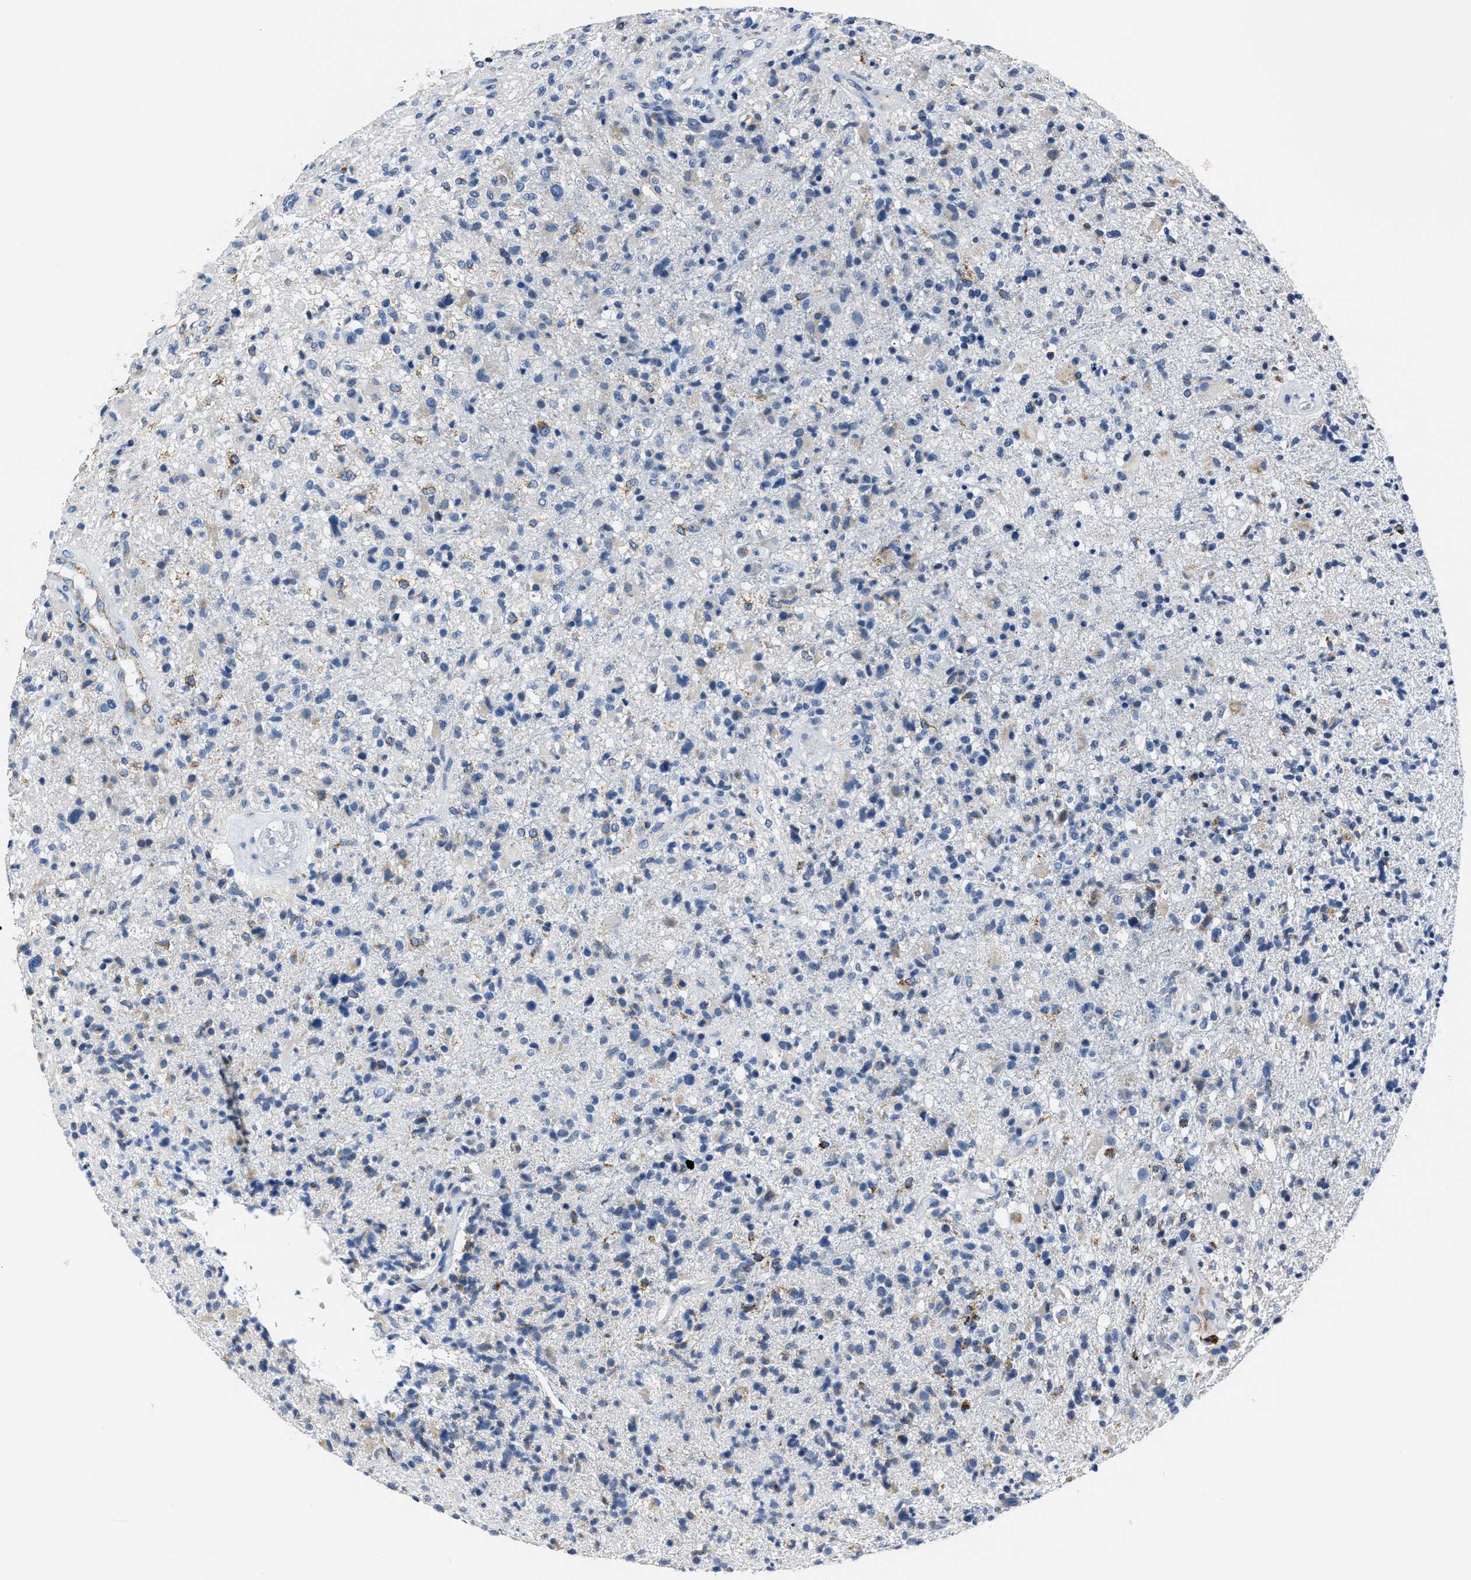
{"staining": {"intensity": "negative", "quantity": "none", "location": "none"}, "tissue": "glioma", "cell_type": "Tumor cells", "image_type": "cancer", "snomed": [{"axis": "morphology", "description": "Glioma, malignant, High grade"}, {"axis": "topography", "description": "Brain"}], "caption": "Human malignant glioma (high-grade) stained for a protein using immunohistochemistry (IHC) exhibits no expression in tumor cells.", "gene": "AMACR", "patient": {"sex": "male", "age": 72}}